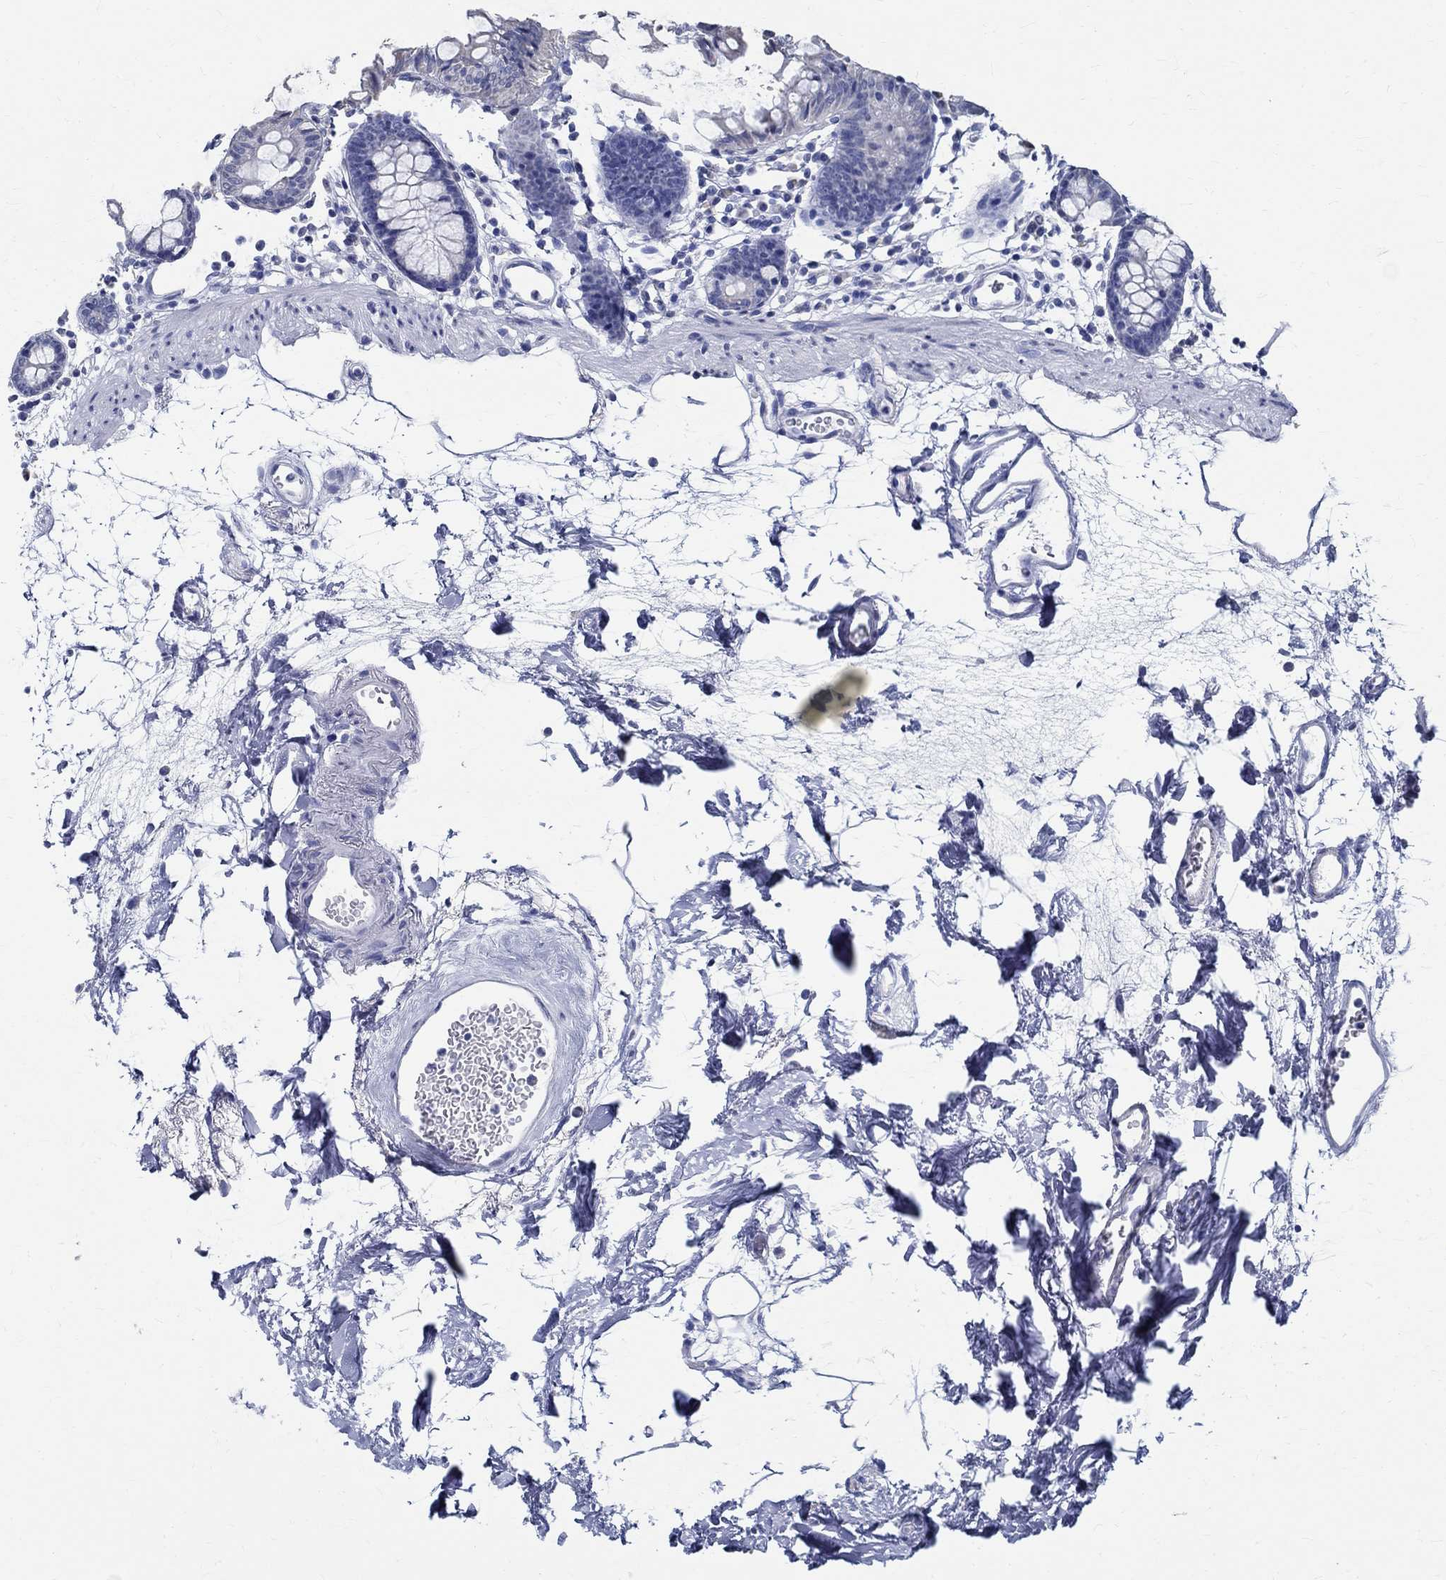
{"staining": {"intensity": "negative", "quantity": "none", "location": "none"}, "tissue": "colon", "cell_type": "Endothelial cells", "image_type": "normal", "snomed": [{"axis": "morphology", "description": "Normal tissue, NOS"}, {"axis": "topography", "description": "Colon"}], "caption": "High power microscopy micrograph of an immunohistochemistry (IHC) histopathology image of benign colon, revealing no significant expression in endothelial cells. Brightfield microscopy of immunohistochemistry (IHC) stained with DAB (brown) and hematoxylin (blue), captured at high magnification.", "gene": "TSPAN16", "patient": {"sex": "female", "age": 84}}